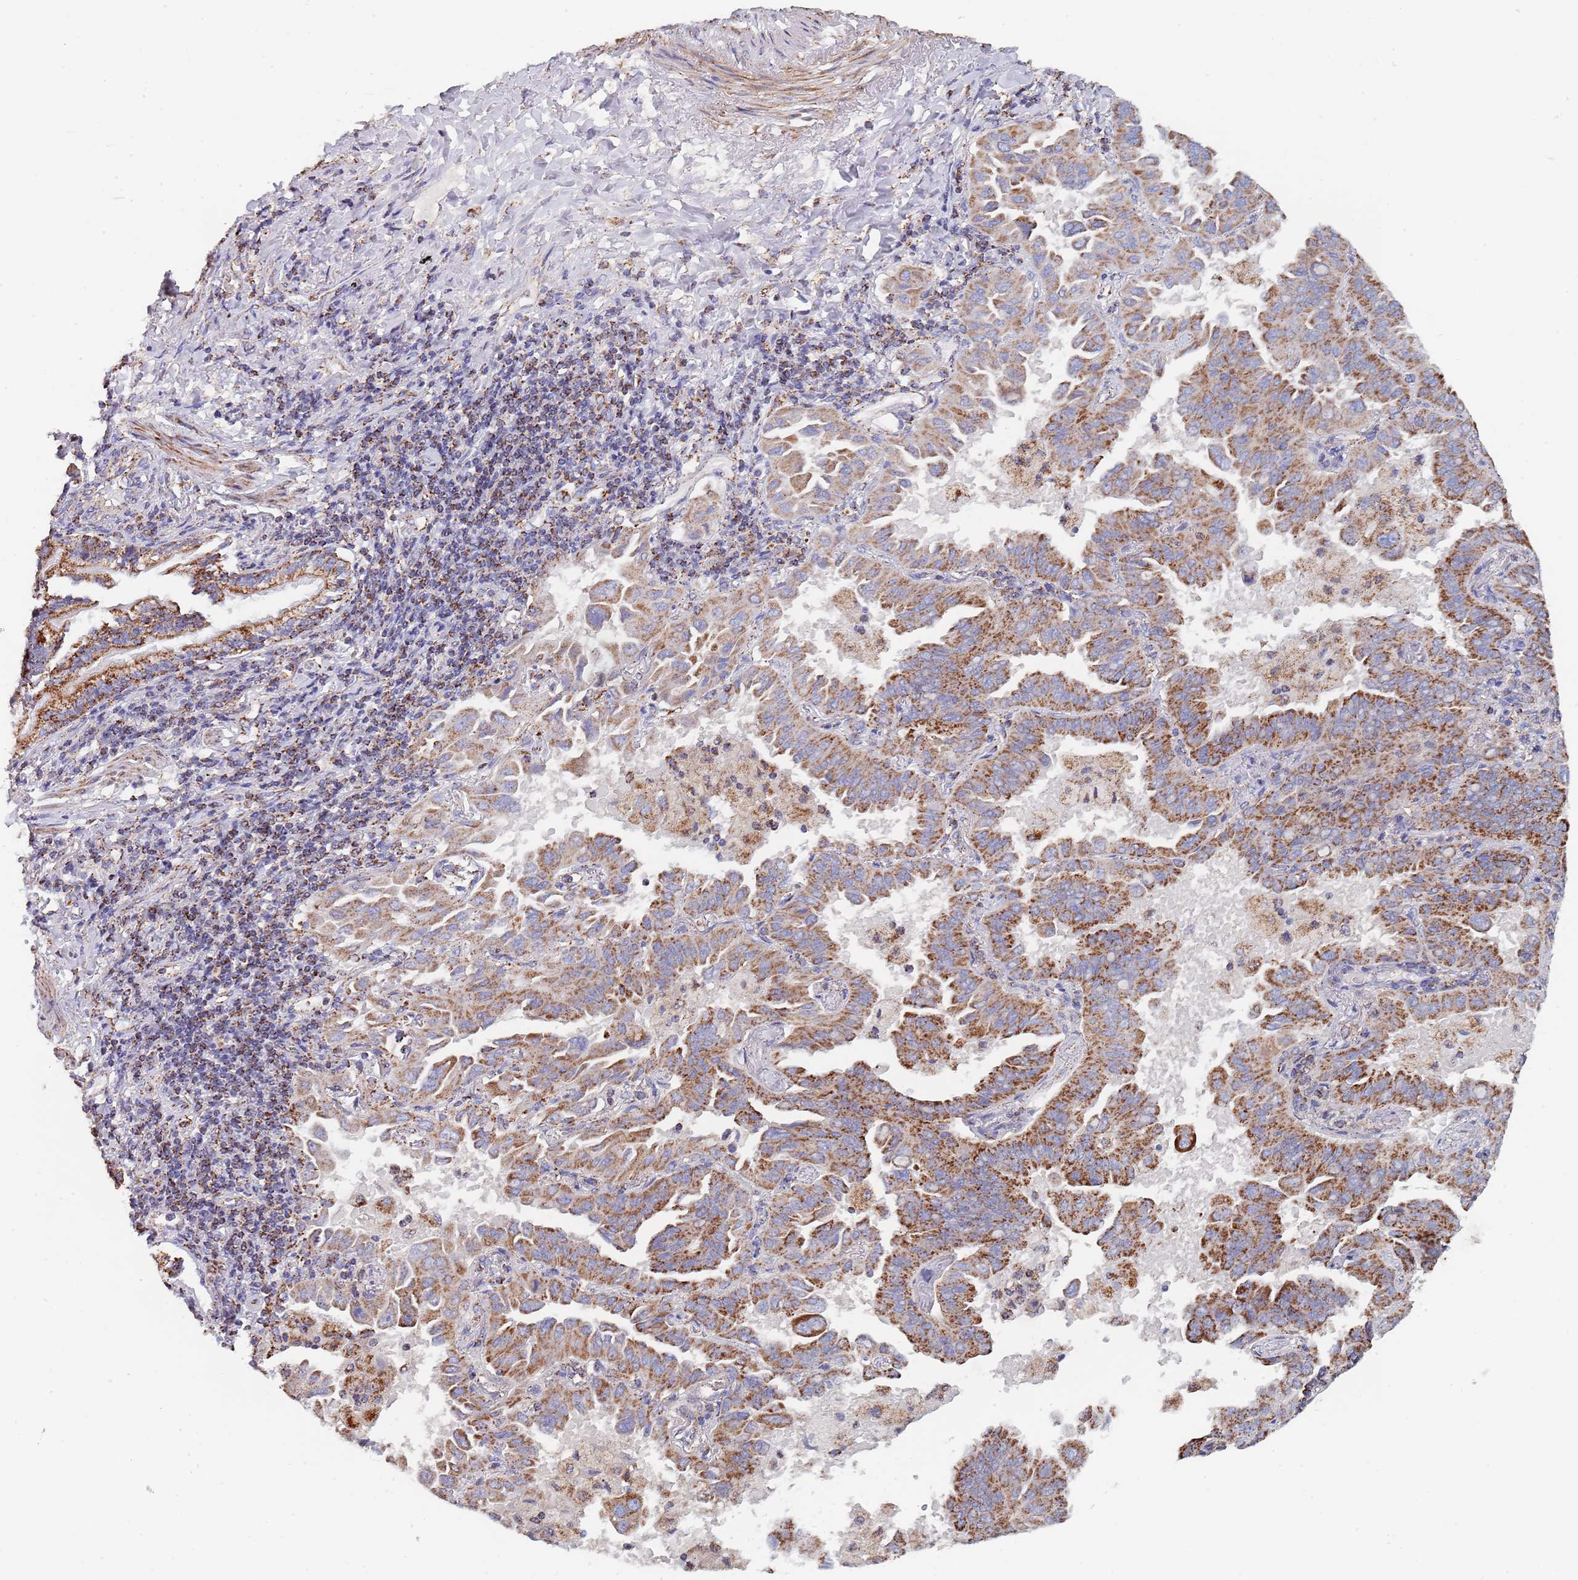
{"staining": {"intensity": "moderate", "quantity": ">75%", "location": "cytoplasmic/membranous"}, "tissue": "lung cancer", "cell_type": "Tumor cells", "image_type": "cancer", "snomed": [{"axis": "morphology", "description": "Adenocarcinoma, NOS"}, {"axis": "topography", "description": "Lung"}], "caption": "Human lung cancer stained with a protein marker displays moderate staining in tumor cells.", "gene": "PGP", "patient": {"sex": "male", "age": 64}}